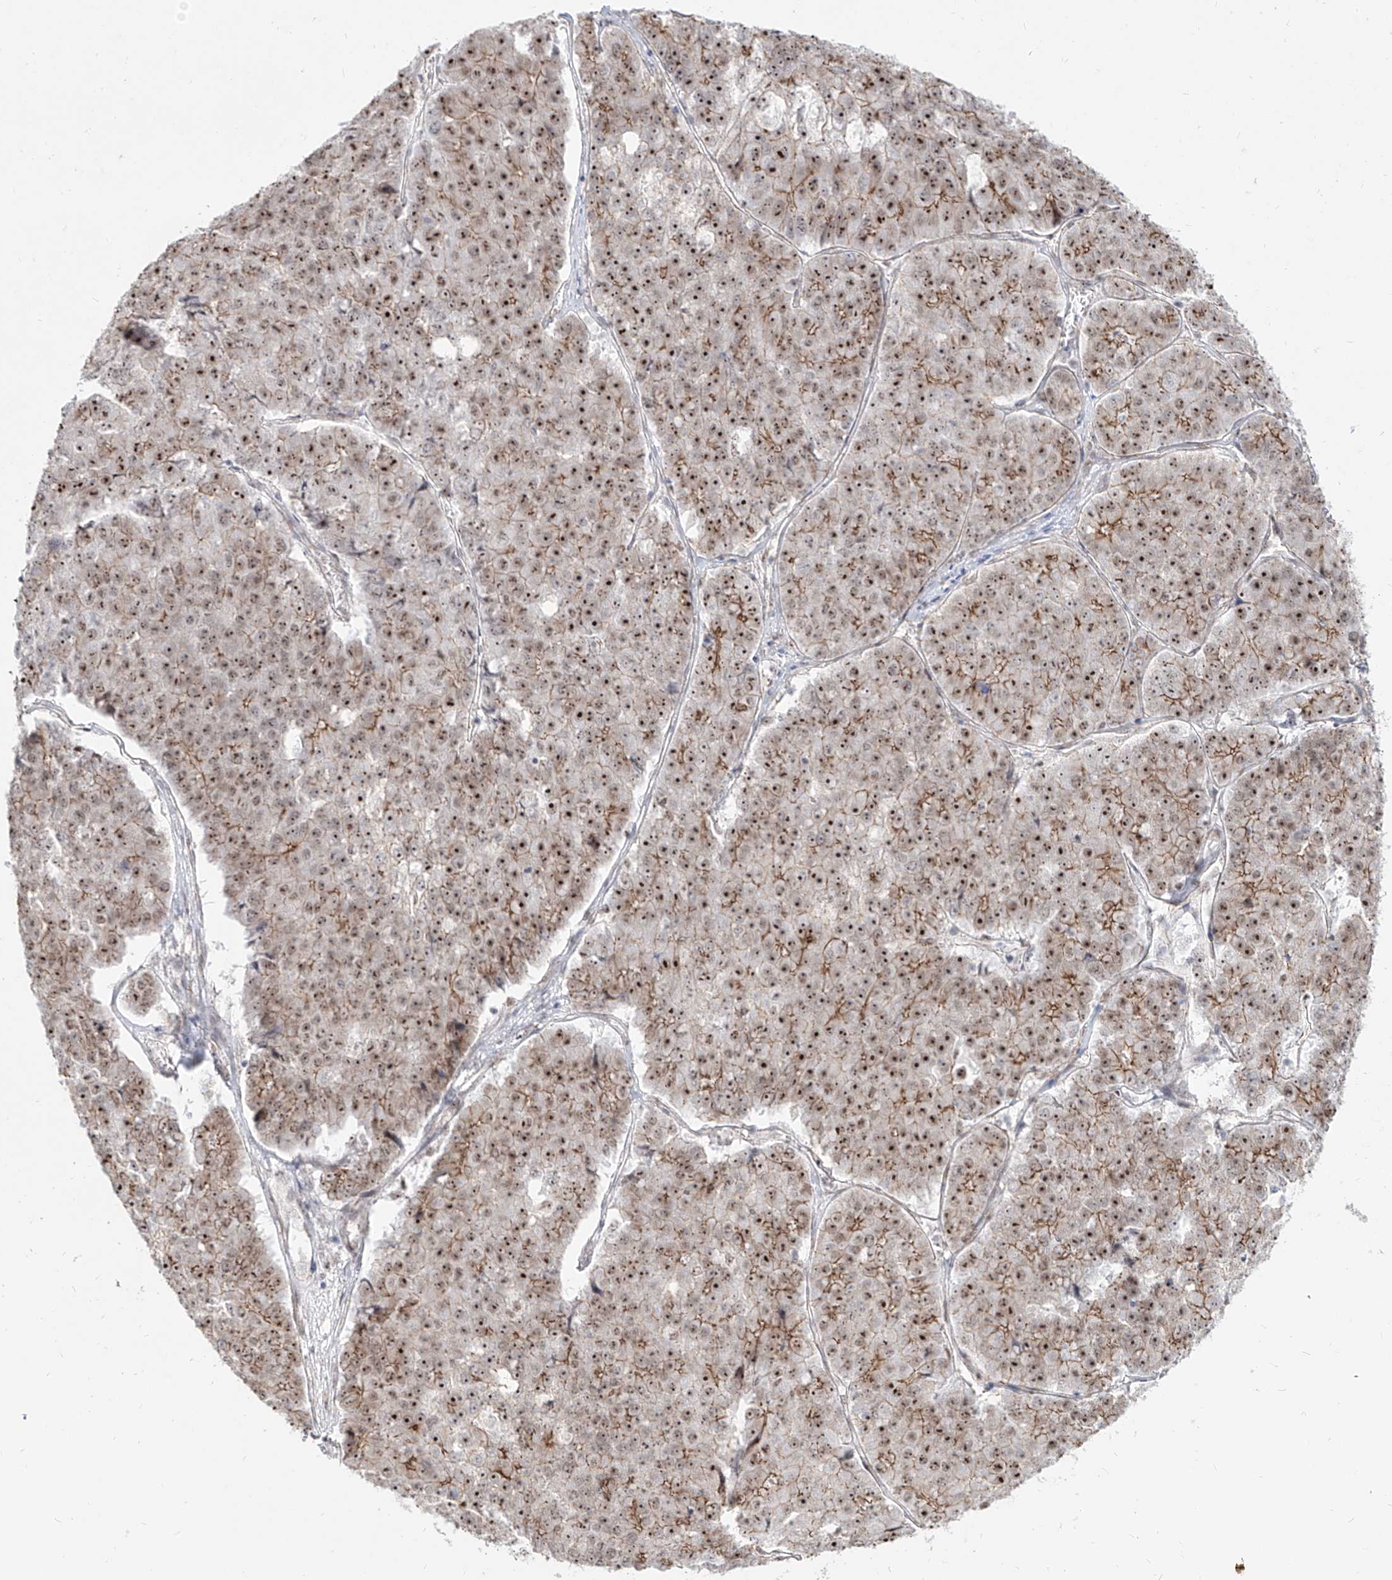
{"staining": {"intensity": "strong", "quantity": ">75%", "location": "cytoplasmic/membranous,nuclear"}, "tissue": "pancreatic cancer", "cell_type": "Tumor cells", "image_type": "cancer", "snomed": [{"axis": "morphology", "description": "Adenocarcinoma, NOS"}, {"axis": "topography", "description": "Pancreas"}], "caption": "An image of human adenocarcinoma (pancreatic) stained for a protein displays strong cytoplasmic/membranous and nuclear brown staining in tumor cells.", "gene": "ZNF710", "patient": {"sex": "male", "age": 50}}